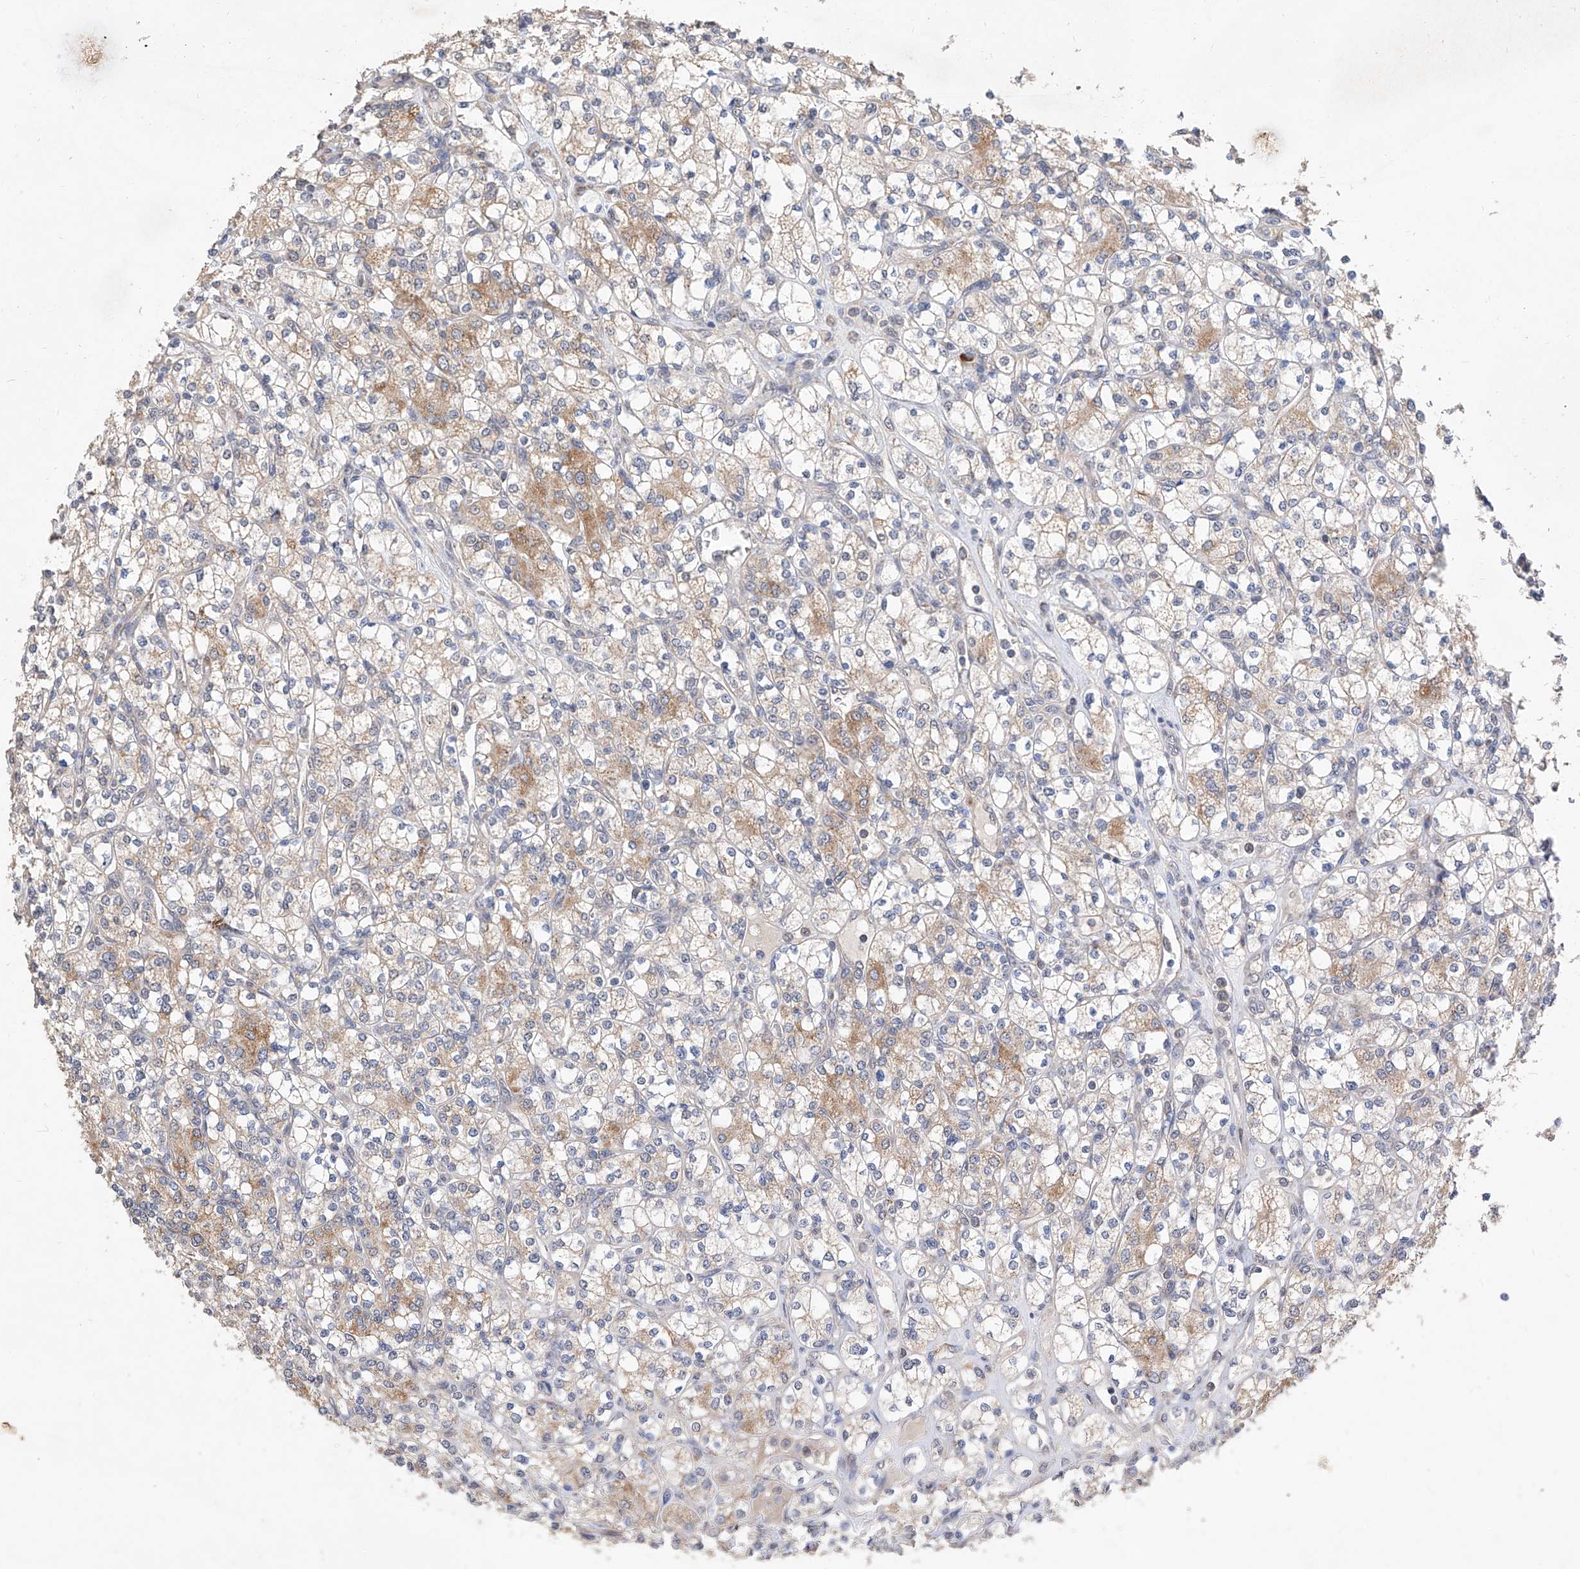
{"staining": {"intensity": "weak", "quantity": "25%-75%", "location": "cytoplasmic/membranous"}, "tissue": "renal cancer", "cell_type": "Tumor cells", "image_type": "cancer", "snomed": [{"axis": "morphology", "description": "Adenocarcinoma, NOS"}, {"axis": "topography", "description": "Kidney"}], "caption": "Immunohistochemical staining of renal cancer demonstrates low levels of weak cytoplasmic/membranous protein expression in approximately 25%-75% of tumor cells.", "gene": "MFSD4B", "patient": {"sex": "male", "age": 77}}